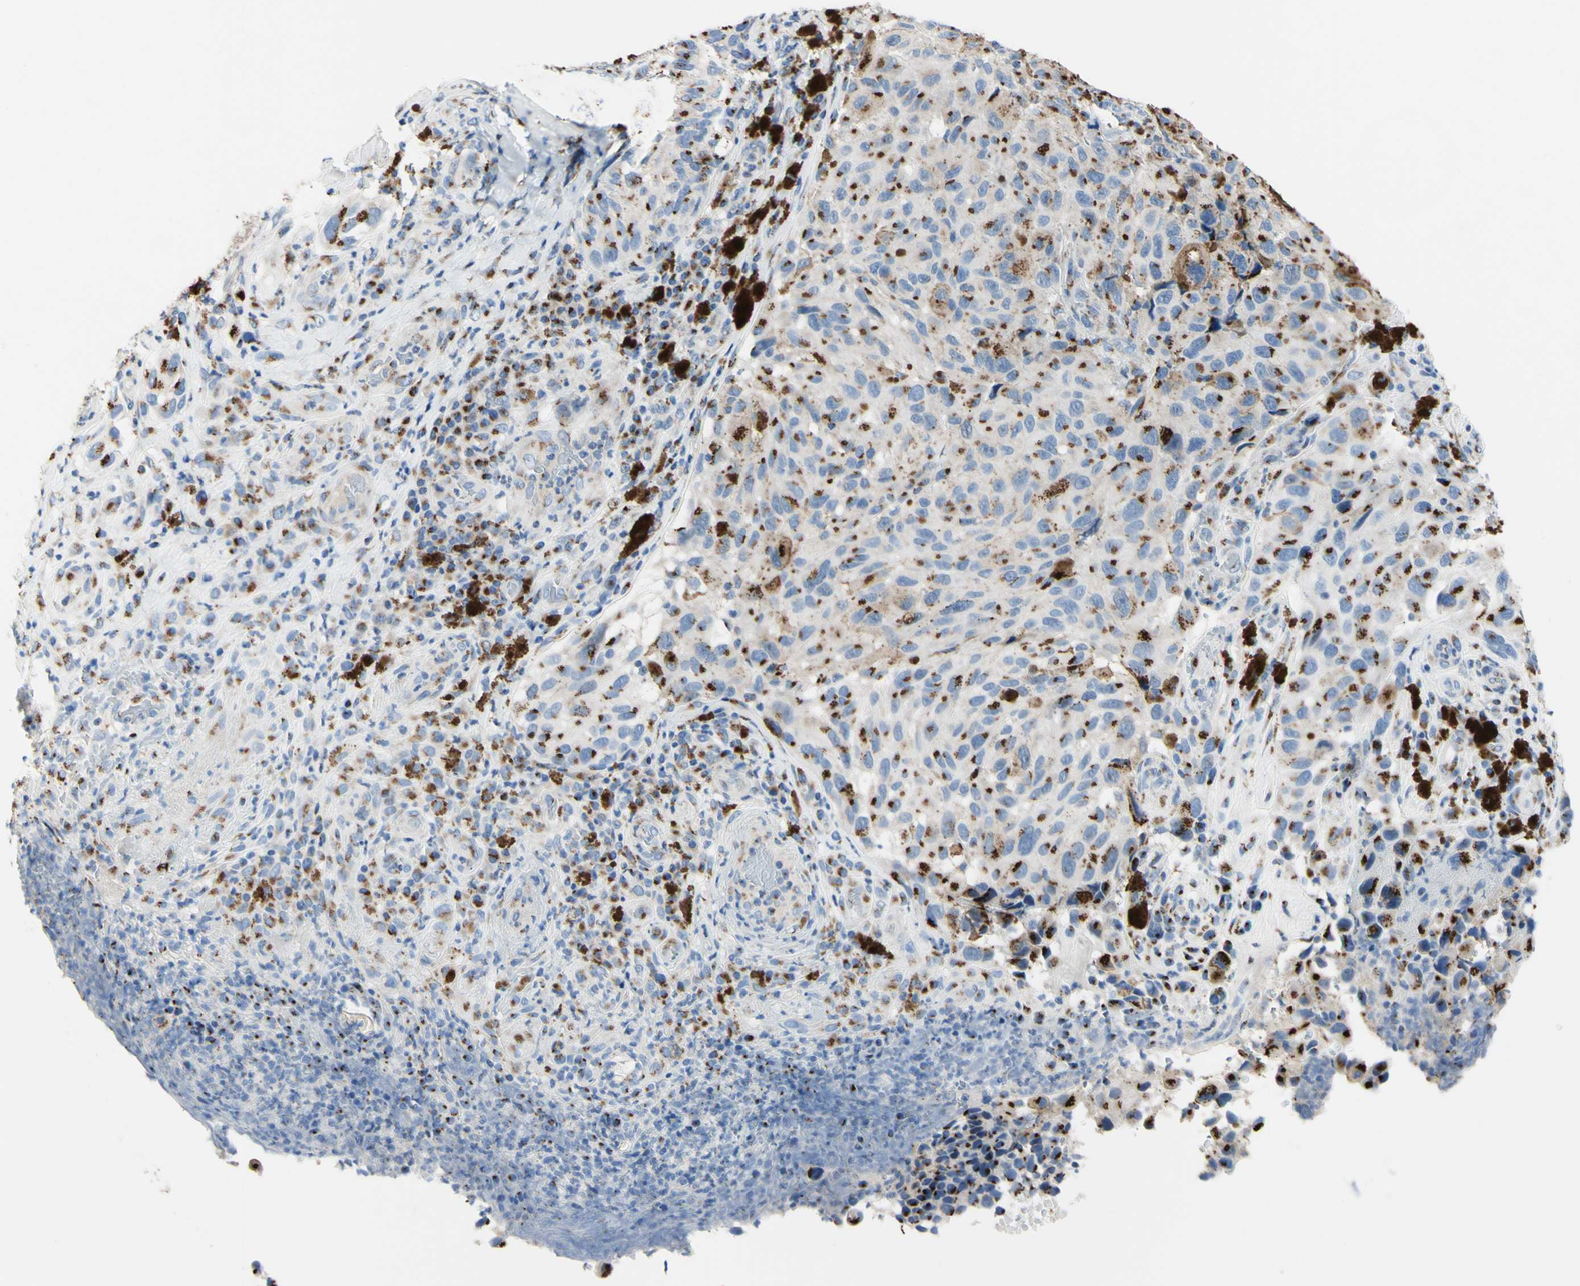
{"staining": {"intensity": "moderate", "quantity": "25%-75%", "location": "cytoplasmic/membranous"}, "tissue": "melanoma", "cell_type": "Tumor cells", "image_type": "cancer", "snomed": [{"axis": "morphology", "description": "Malignant melanoma, NOS"}, {"axis": "topography", "description": "Skin"}], "caption": "Malignant melanoma tissue demonstrates moderate cytoplasmic/membranous staining in approximately 25%-75% of tumor cells (DAB (3,3'-diaminobenzidine) = brown stain, brightfield microscopy at high magnification).", "gene": "GALNT2", "patient": {"sex": "female", "age": 73}}